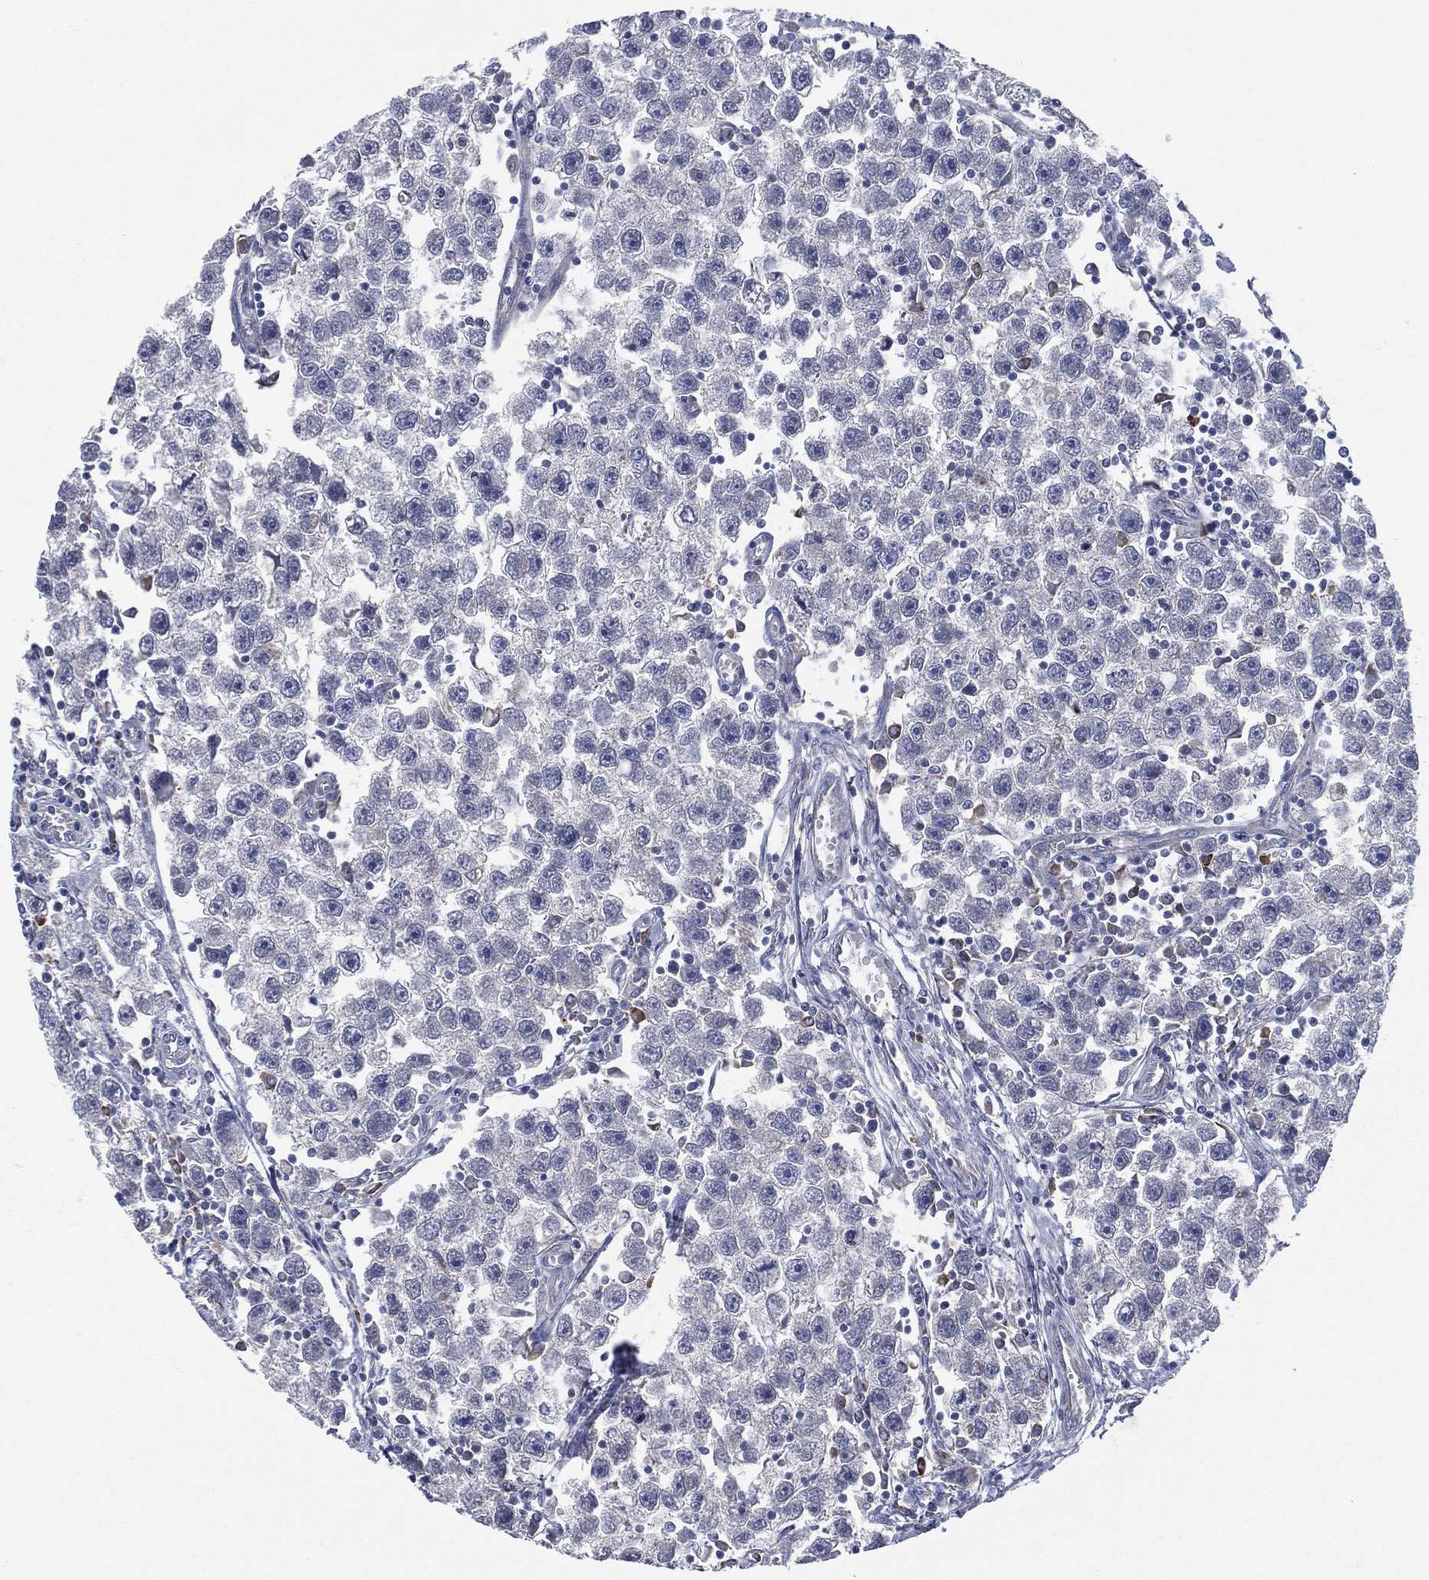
{"staining": {"intensity": "negative", "quantity": "none", "location": "none"}, "tissue": "testis cancer", "cell_type": "Tumor cells", "image_type": "cancer", "snomed": [{"axis": "morphology", "description": "Seminoma, NOS"}, {"axis": "topography", "description": "Testis"}], "caption": "This is an IHC photomicrograph of human testis cancer (seminoma). There is no positivity in tumor cells.", "gene": "CCDC159", "patient": {"sex": "male", "age": 30}}